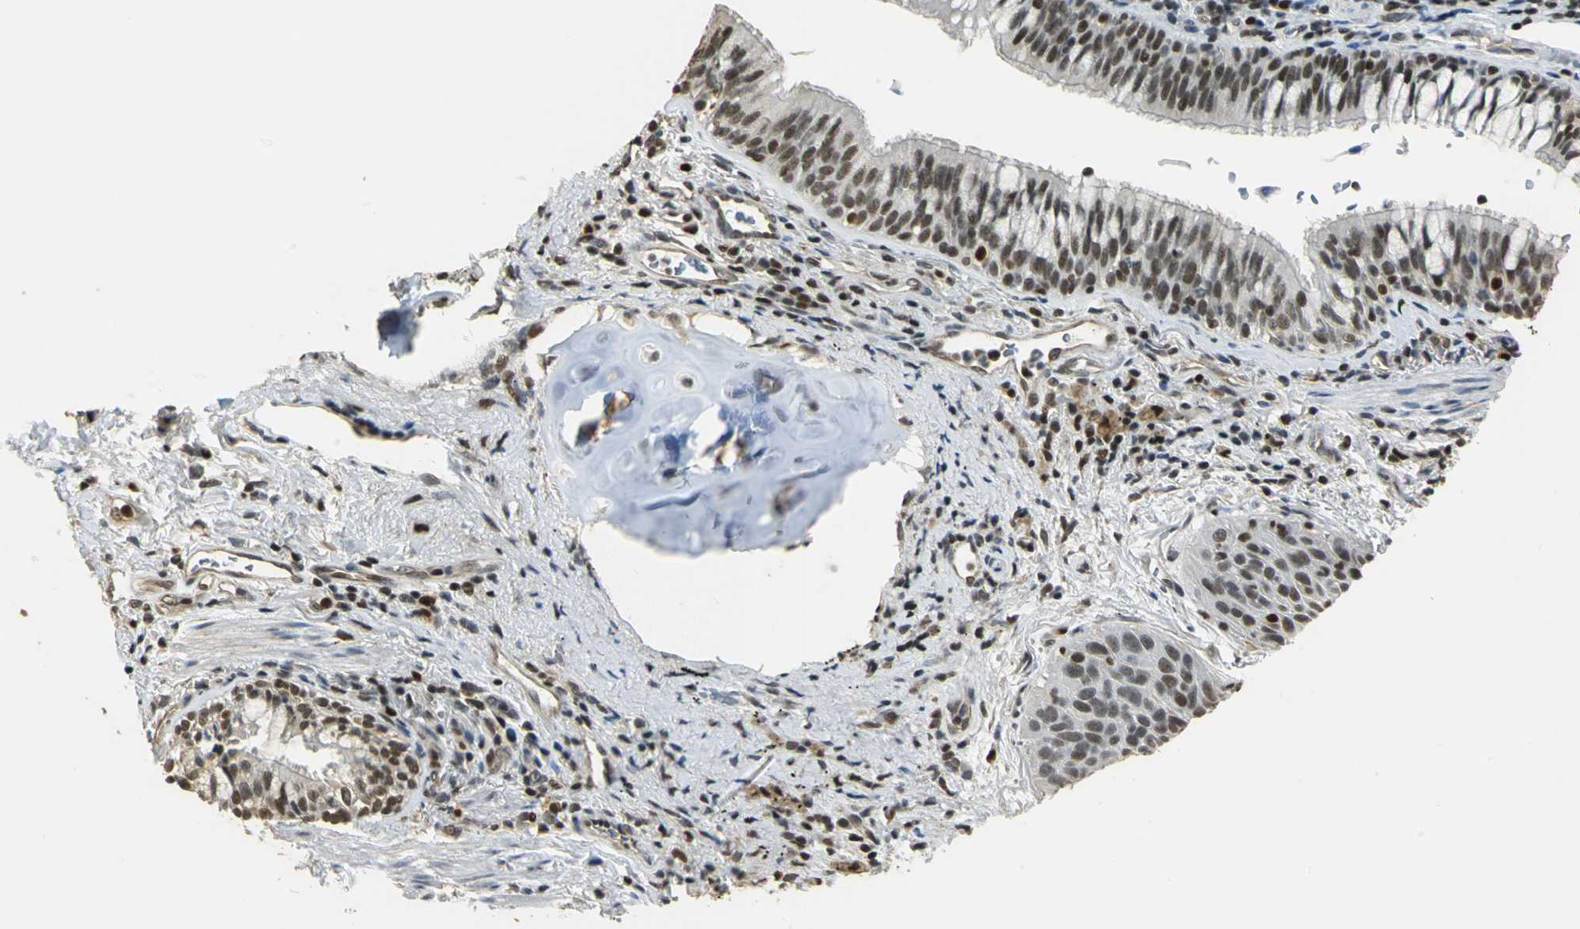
{"staining": {"intensity": "moderate", "quantity": ">75%", "location": "nuclear"}, "tissue": "lung cancer", "cell_type": "Tumor cells", "image_type": "cancer", "snomed": [{"axis": "morphology", "description": "Squamous cell carcinoma, NOS"}, {"axis": "topography", "description": "Lung"}], "caption": "IHC (DAB (3,3'-diaminobenzidine)) staining of human lung cancer reveals moderate nuclear protein staining in about >75% of tumor cells. (Brightfield microscopy of DAB IHC at high magnification).", "gene": "ELF1", "patient": {"sex": "female", "age": 67}}